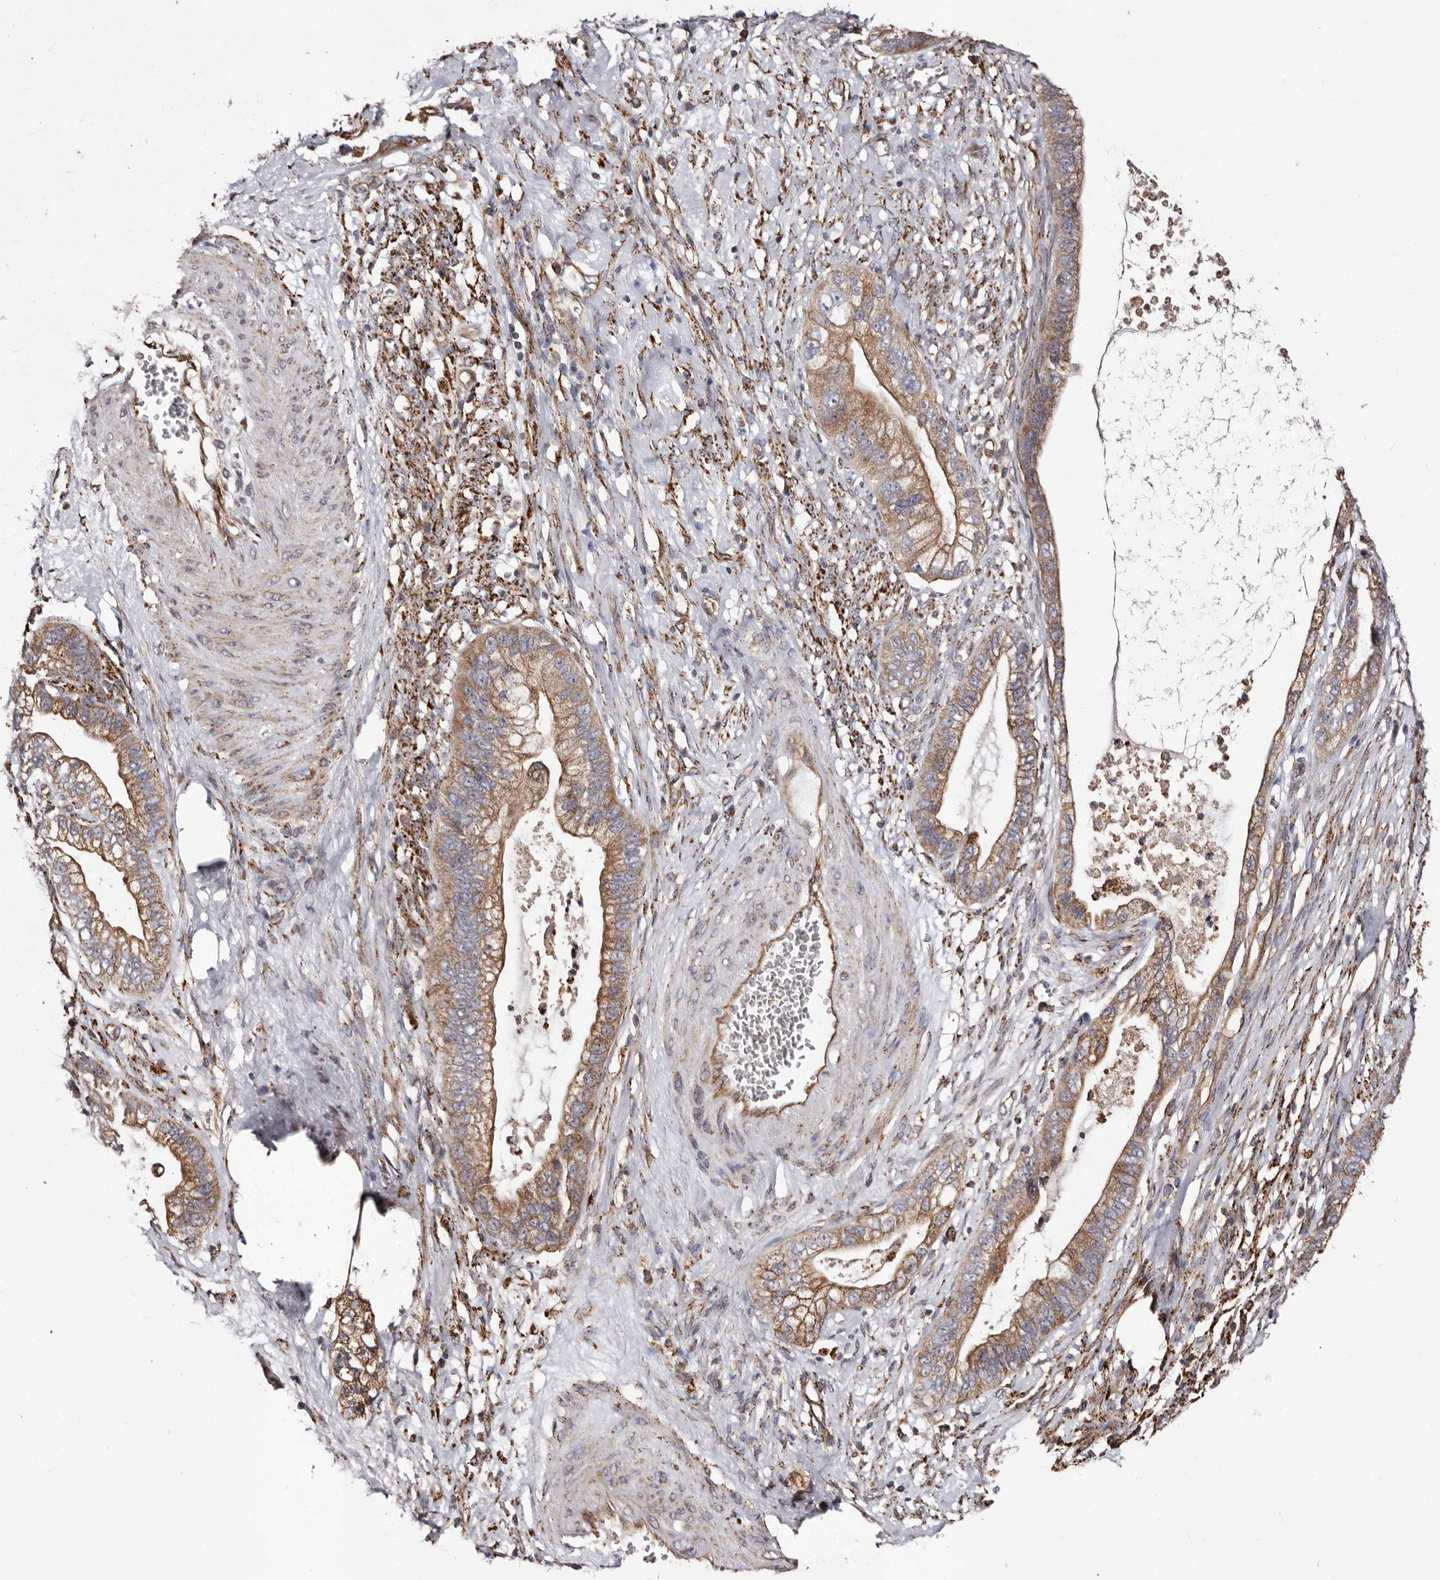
{"staining": {"intensity": "moderate", "quantity": ">75%", "location": "cytoplasmic/membranous"}, "tissue": "cervical cancer", "cell_type": "Tumor cells", "image_type": "cancer", "snomed": [{"axis": "morphology", "description": "Adenocarcinoma, NOS"}, {"axis": "topography", "description": "Cervix"}], "caption": "Moderate cytoplasmic/membranous positivity for a protein is present in approximately >75% of tumor cells of cervical cancer (adenocarcinoma) using immunohistochemistry.", "gene": "LUZP1", "patient": {"sex": "female", "age": 44}}